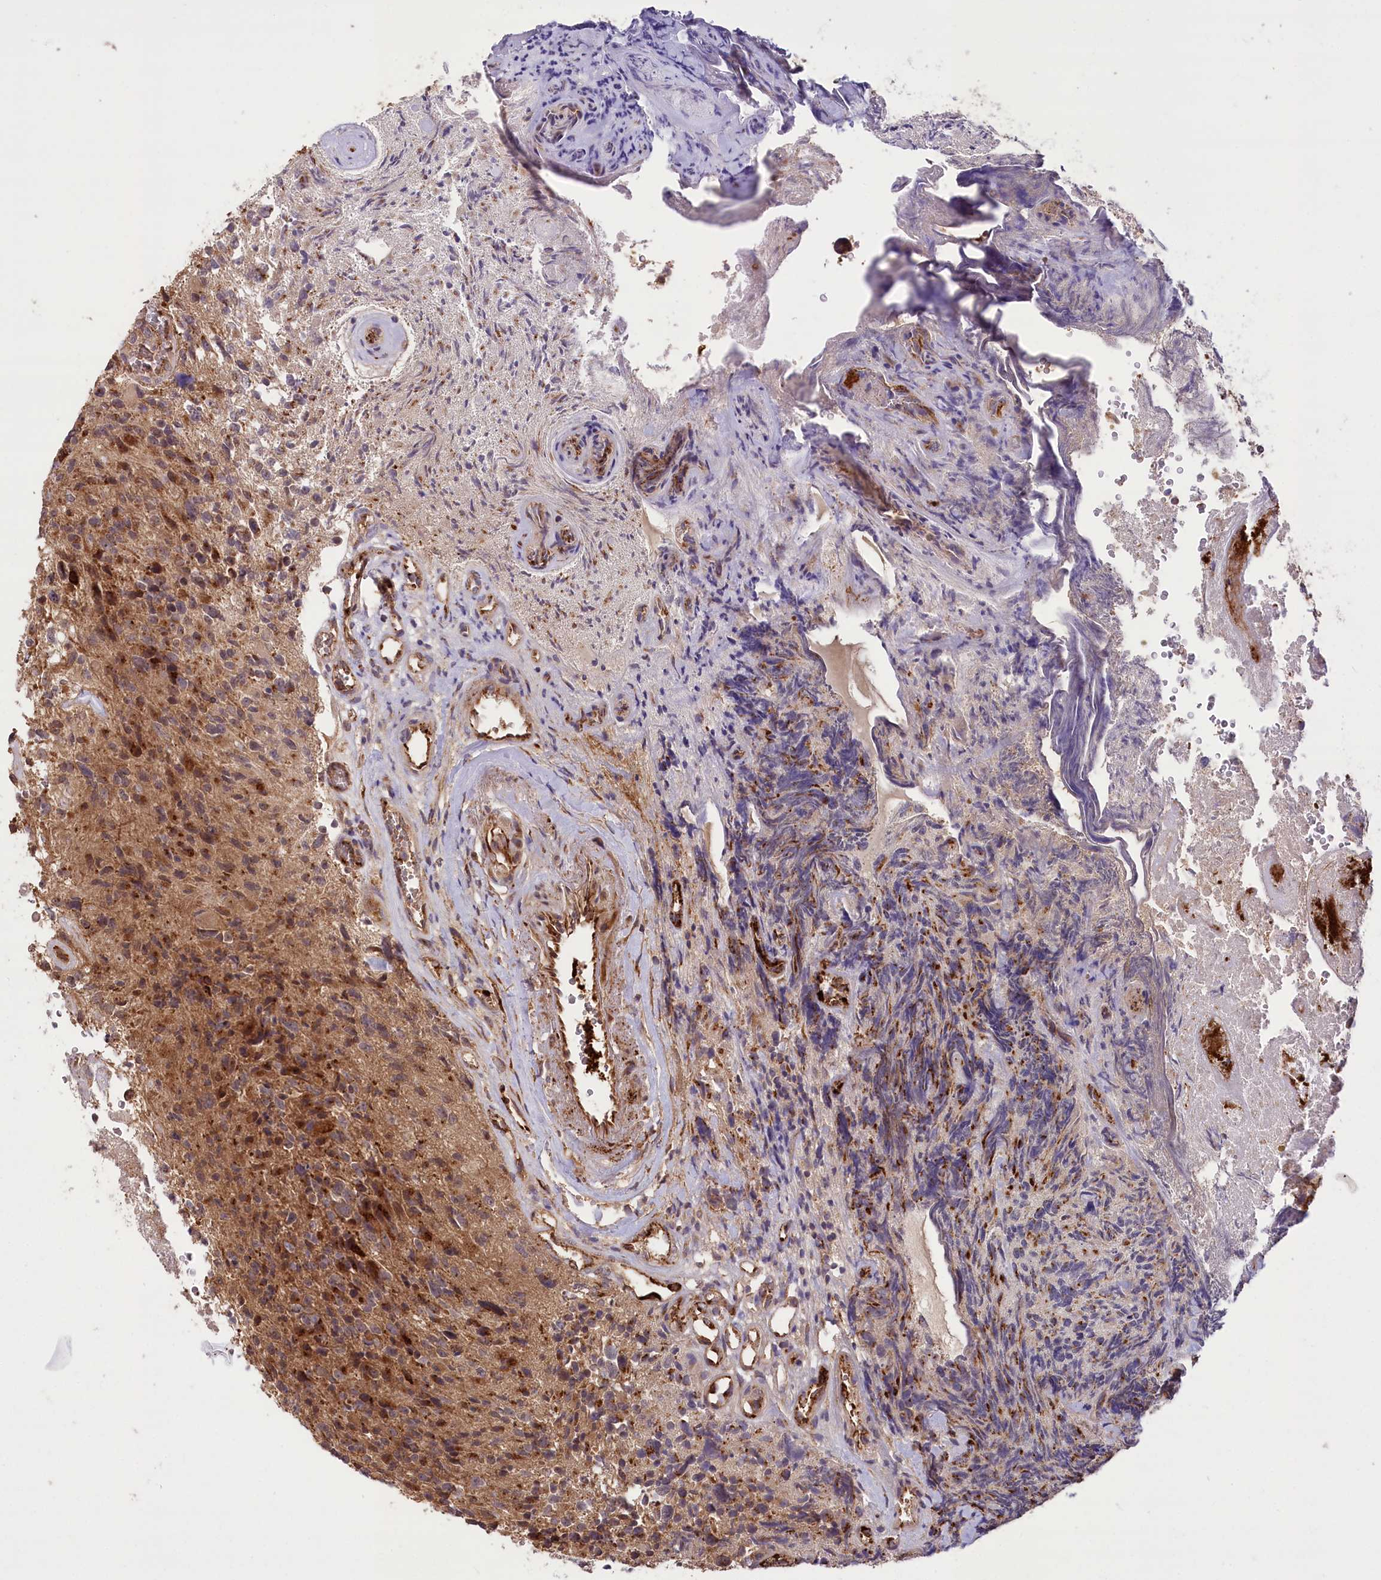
{"staining": {"intensity": "moderate", "quantity": ">75%", "location": "cytoplasmic/membranous"}, "tissue": "glioma", "cell_type": "Tumor cells", "image_type": "cancer", "snomed": [{"axis": "morphology", "description": "Glioma, malignant, High grade"}, {"axis": "topography", "description": "Brain"}], "caption": "Brown immunohistochemical staining in human high-grade glioma (malignant) reveals moderate cytoplasmic/membranous expression in approximately >75% of tumor cells.", "gene": "CARD19", "patient": {"sex": "male", "age": 69}}